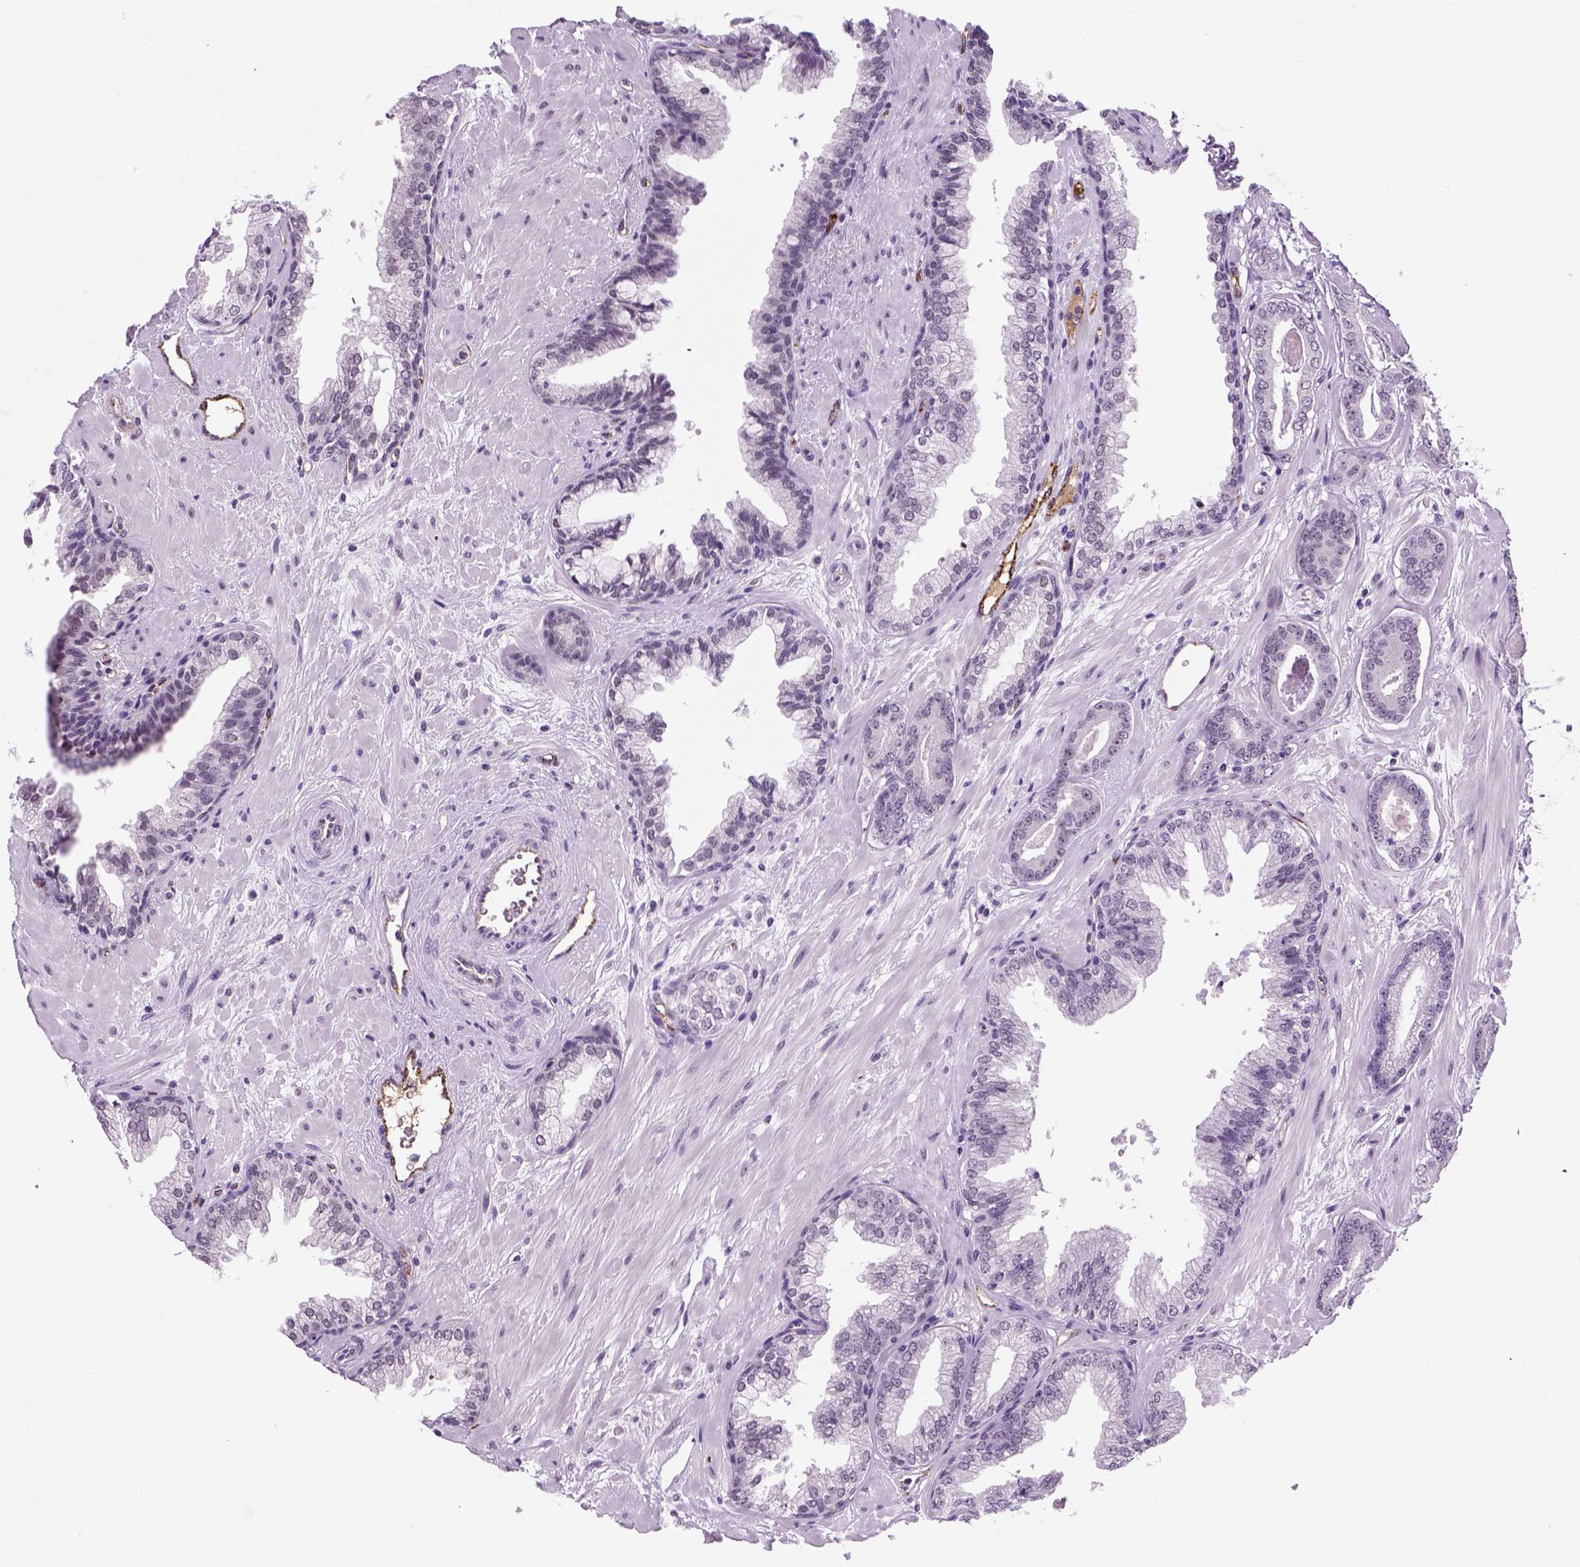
{"staining": {"intensity": "negative", "quantity": "none", "location": "none"}, "tissue": "prostate cancer", "cell_type": "Tumor cells", "image_type": "cancer", "snomed": [{"axis": "morphology", "description": "Adenocarcinoma, Low grade"}, {"axis": "topography", "description": "Prostate"}], "caption": "Protein analysis of low-grade adenocarcinoma (prostate) demonstrates no significant expression in tumor cells. (DAB (3,3'-diaminobenzidine) immunohistochemistry (IHC) with hematoxylin counter stain).", "gene": "VWF", "patient": {"sex": "male", "age": 61}}